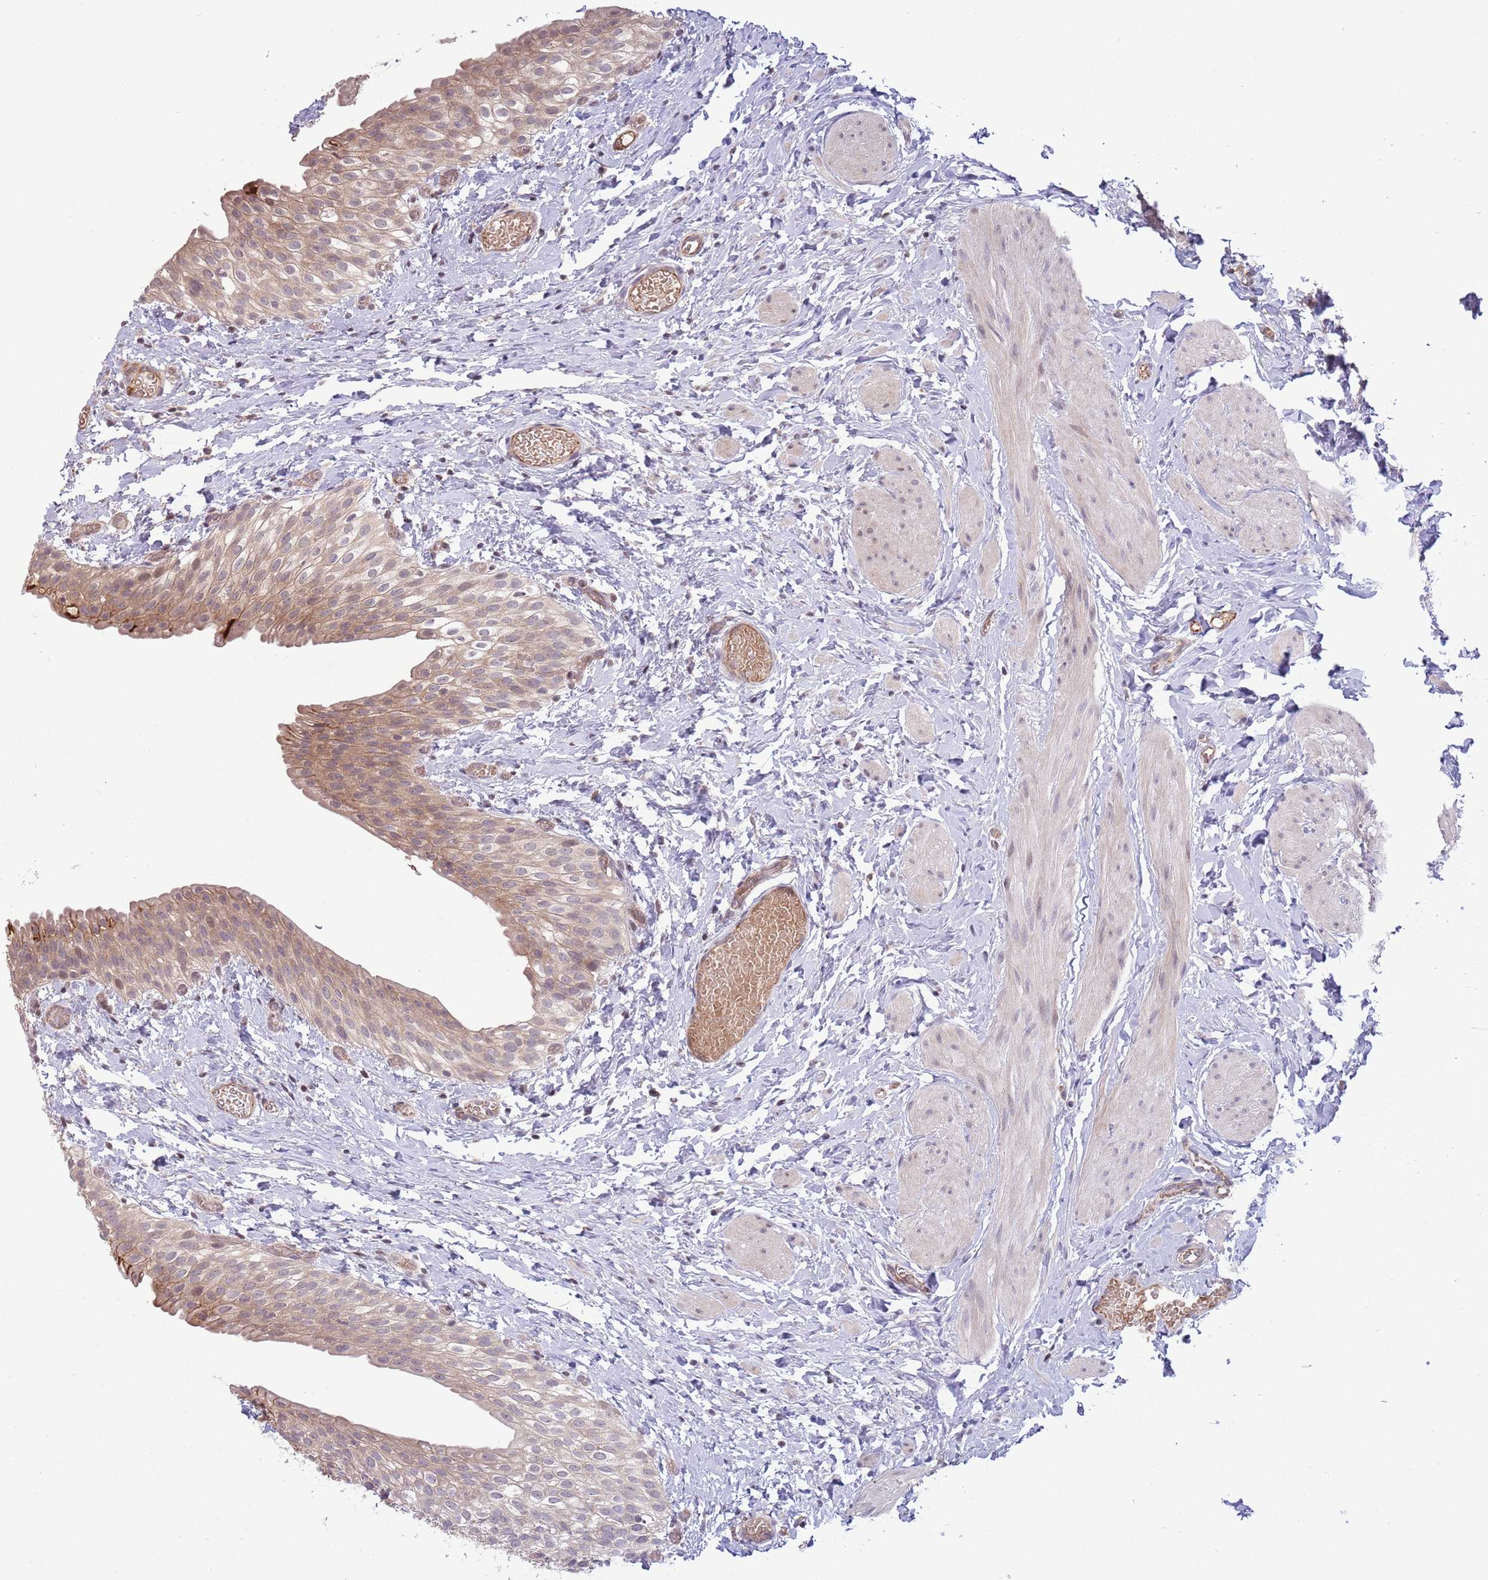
{"staining": {"intensity": "moderate", "quantity": "25%-75%", "location": "cytoplasmic/membranous"}, "tissue": "urinary bladder", "cell_type": "Urothelial cells", "image_type": "normal", "snomed": [{"axis": "morphology", "description": "Normal tissue, NOS"}, {"axis": "topography", "description": "Urinary bladder"}], "caption": "Urinary bladder stained for a protein exhibits moderate cytoplasmic/membranous positivity in urothelial cells. The protein of interest is shown in brown color, while the nuclei are stained blue.", "gene": "DPP10", "patient": {"sex": "male", "age": 1}}